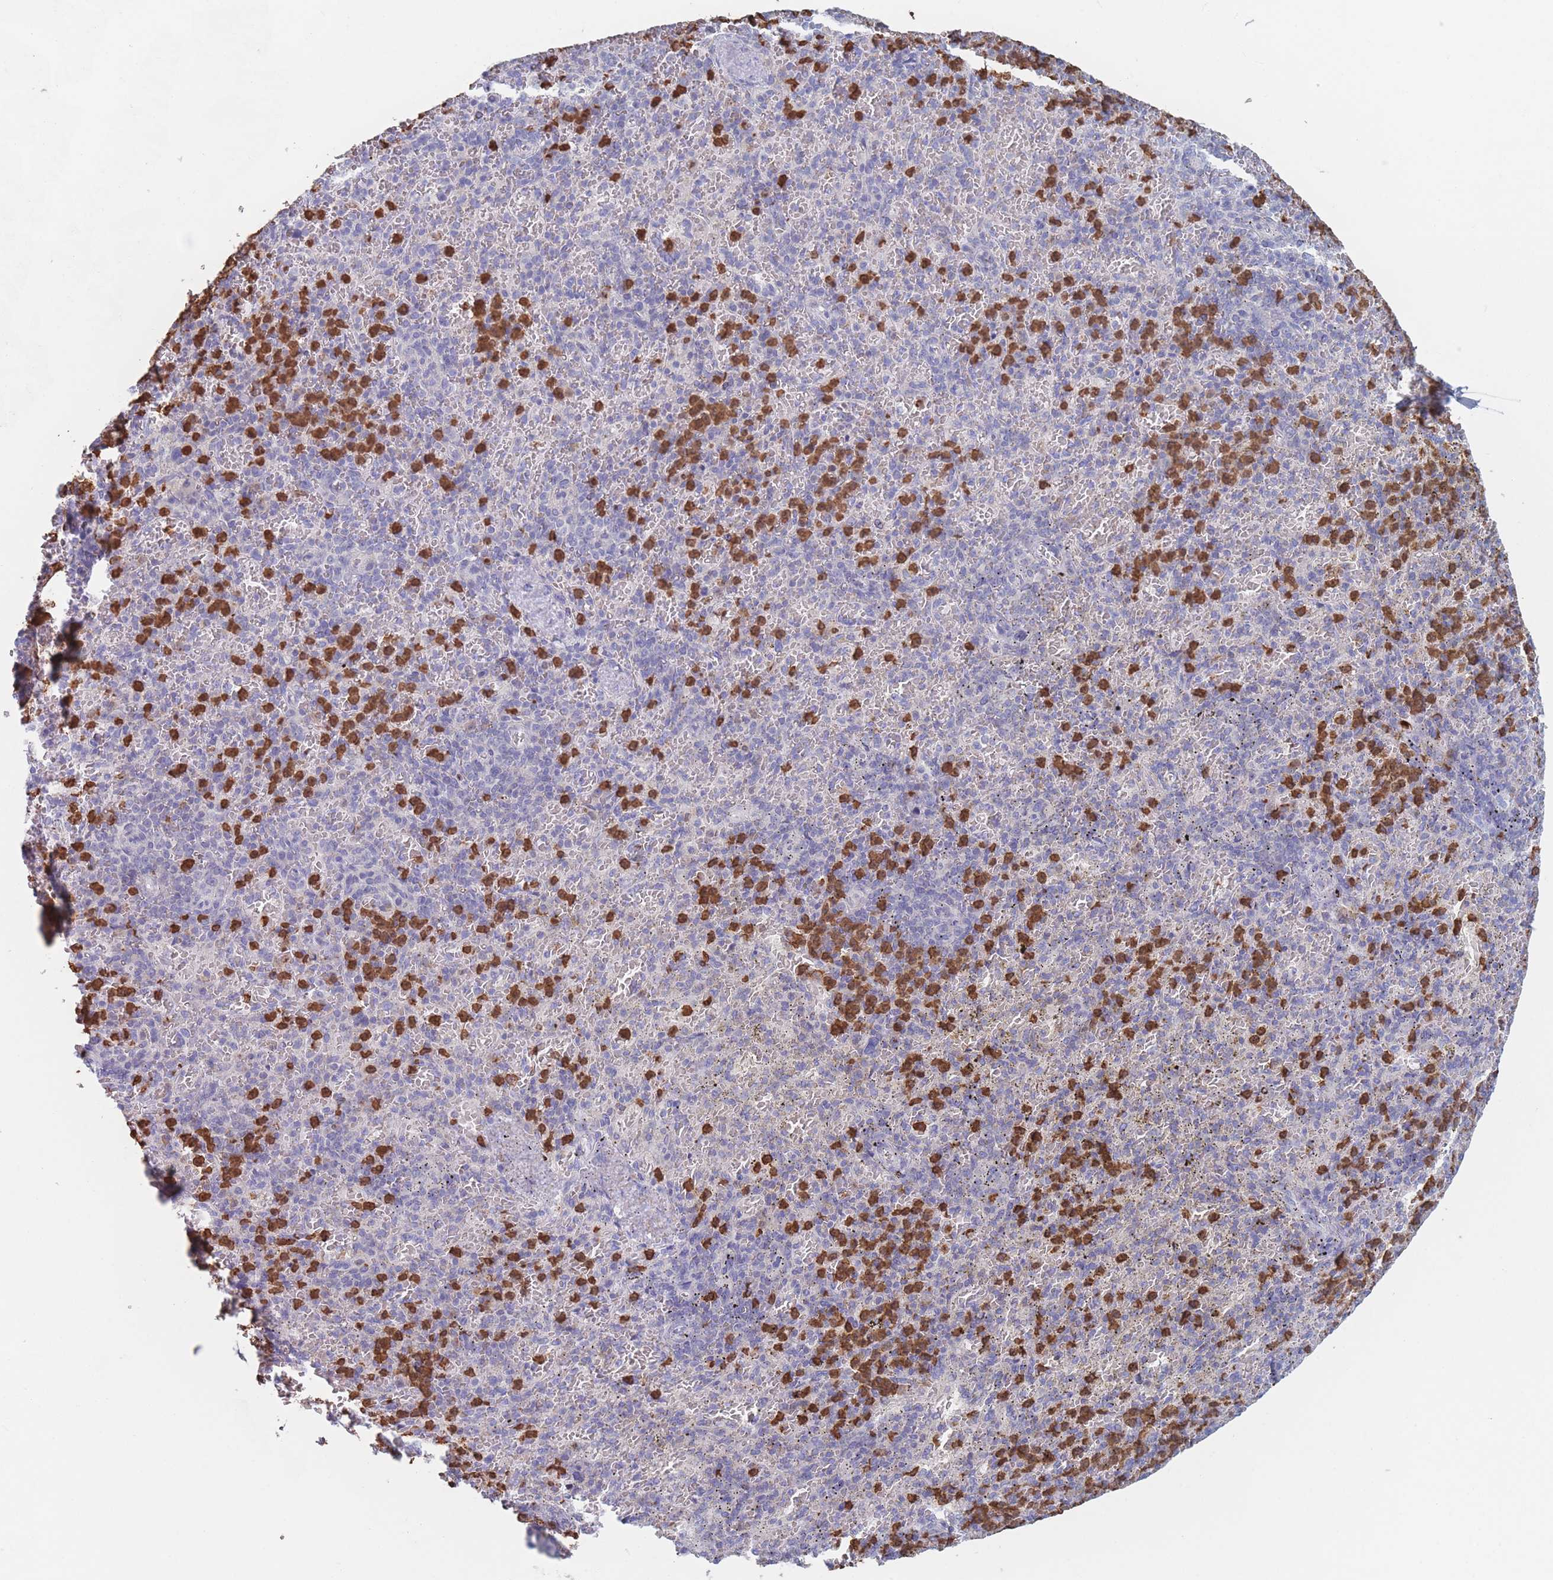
{"staining": {"intensity": "strong", "quantity": "25%-75%", "location": "cytoplasmic/membranous"}, "tissue": "spleen", "cell_type": "Cells in red pulp", "image_type": "normal", "snomed": [{"axis": "morphology", "description": "Normal tissue, NOS"}, {"axis": "topography", "description": "Spleen"}], "caption": "Immunohistochemistry histopathology image of benign human spleen stained for a protein (brown), which exhibits high levels of strong cytoplasmic/membranous expression in about 25%-75% of cells in red pulp.", "gene": "ATP1A3", "patient": {"sex": "female", "age": 74}}